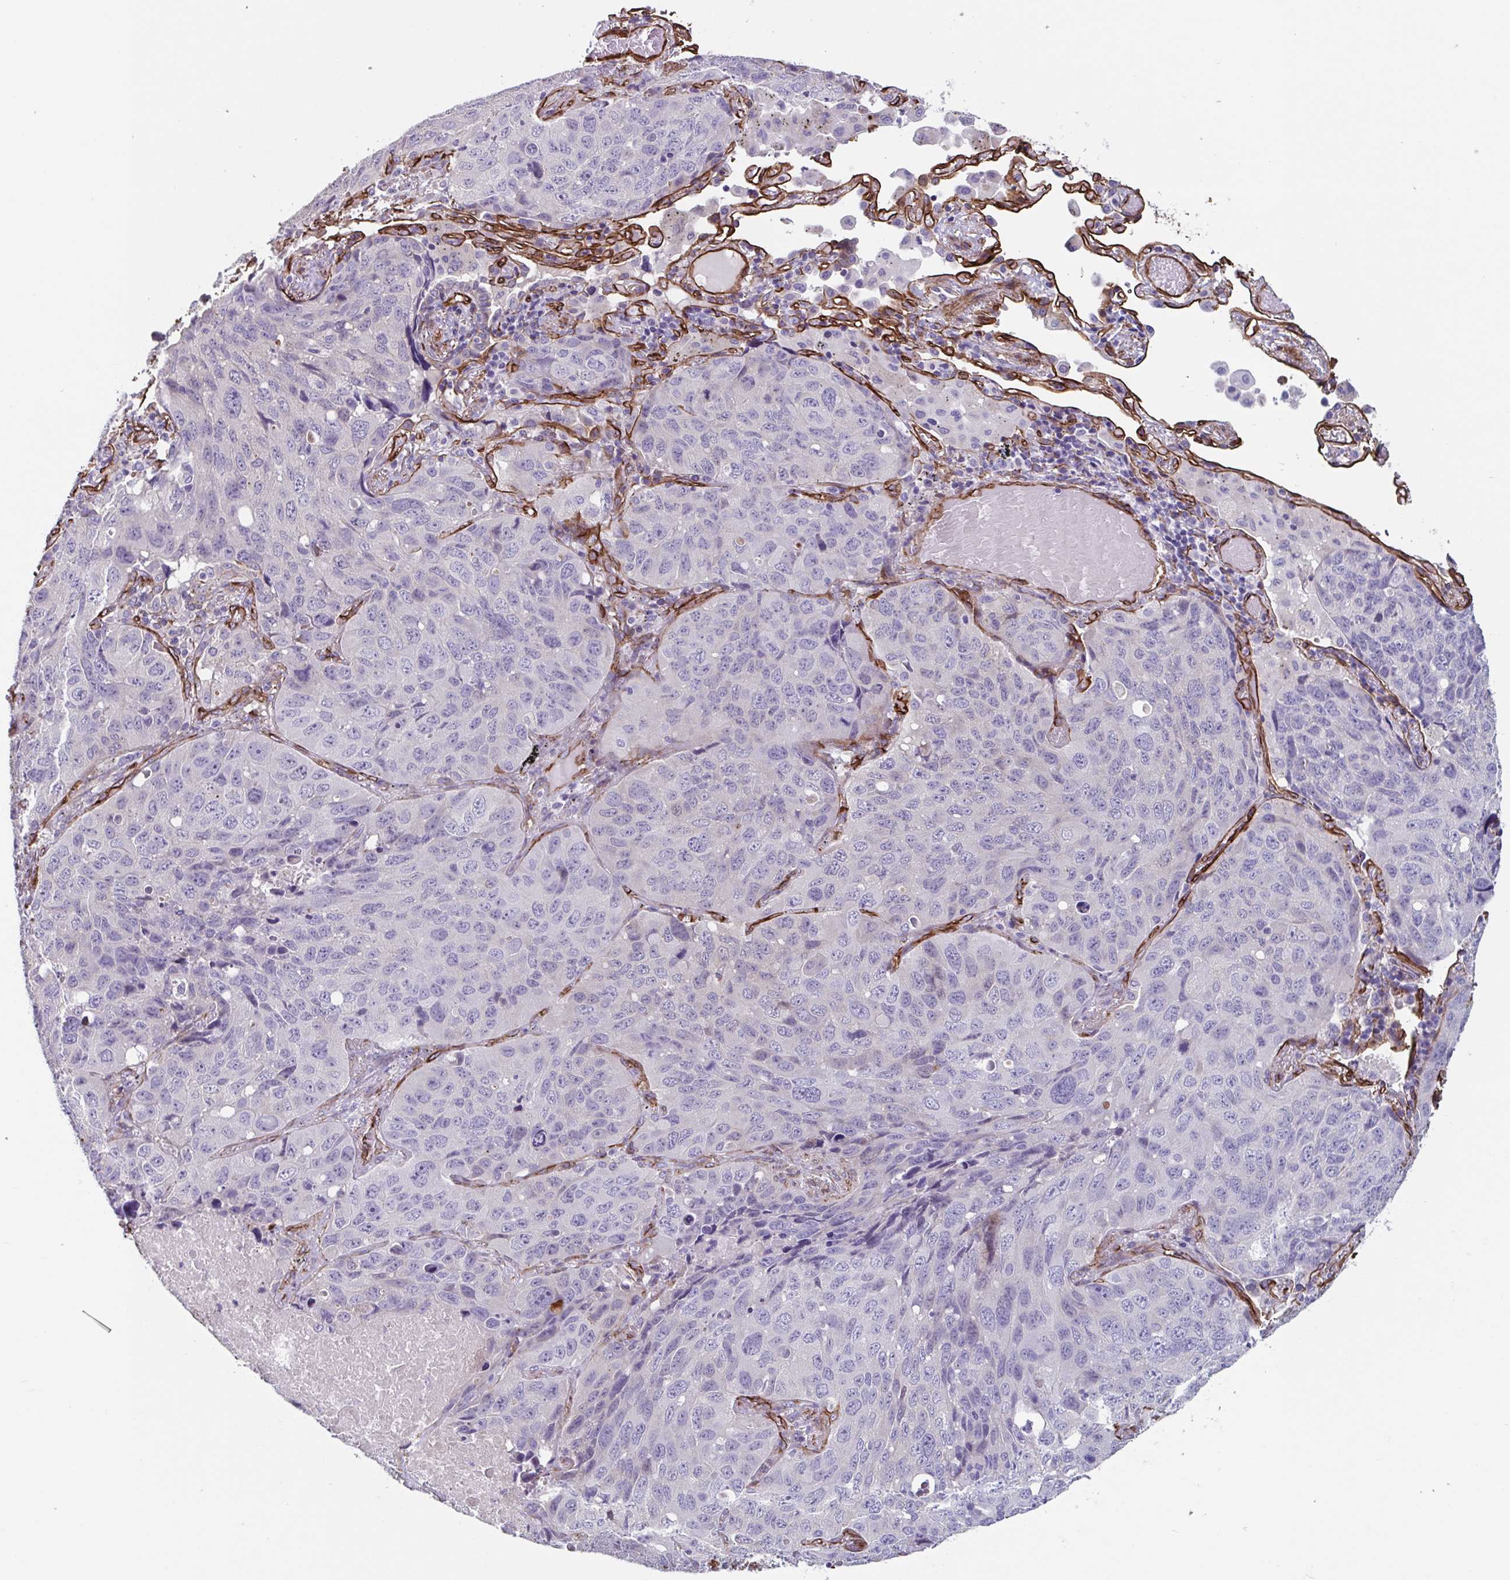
{"staining": {"intensity": "negative", "quantity": "none", "location": "none"}, "tissue": "lung cancer", "cell_type": "Tumor cells", "image_type": "cancer", "snomed": [{"axis": "morphology", "description": "Squamous cell carcinoma, NOS"}, {"axis": "topography", "description": "Lung"}], "caption": "IHC of human squamous cell carcinoma (lung) demonstrates no staining in tumor cells.", "gene": "CITED4", "patient": {"sex": "male", "age": 60}}